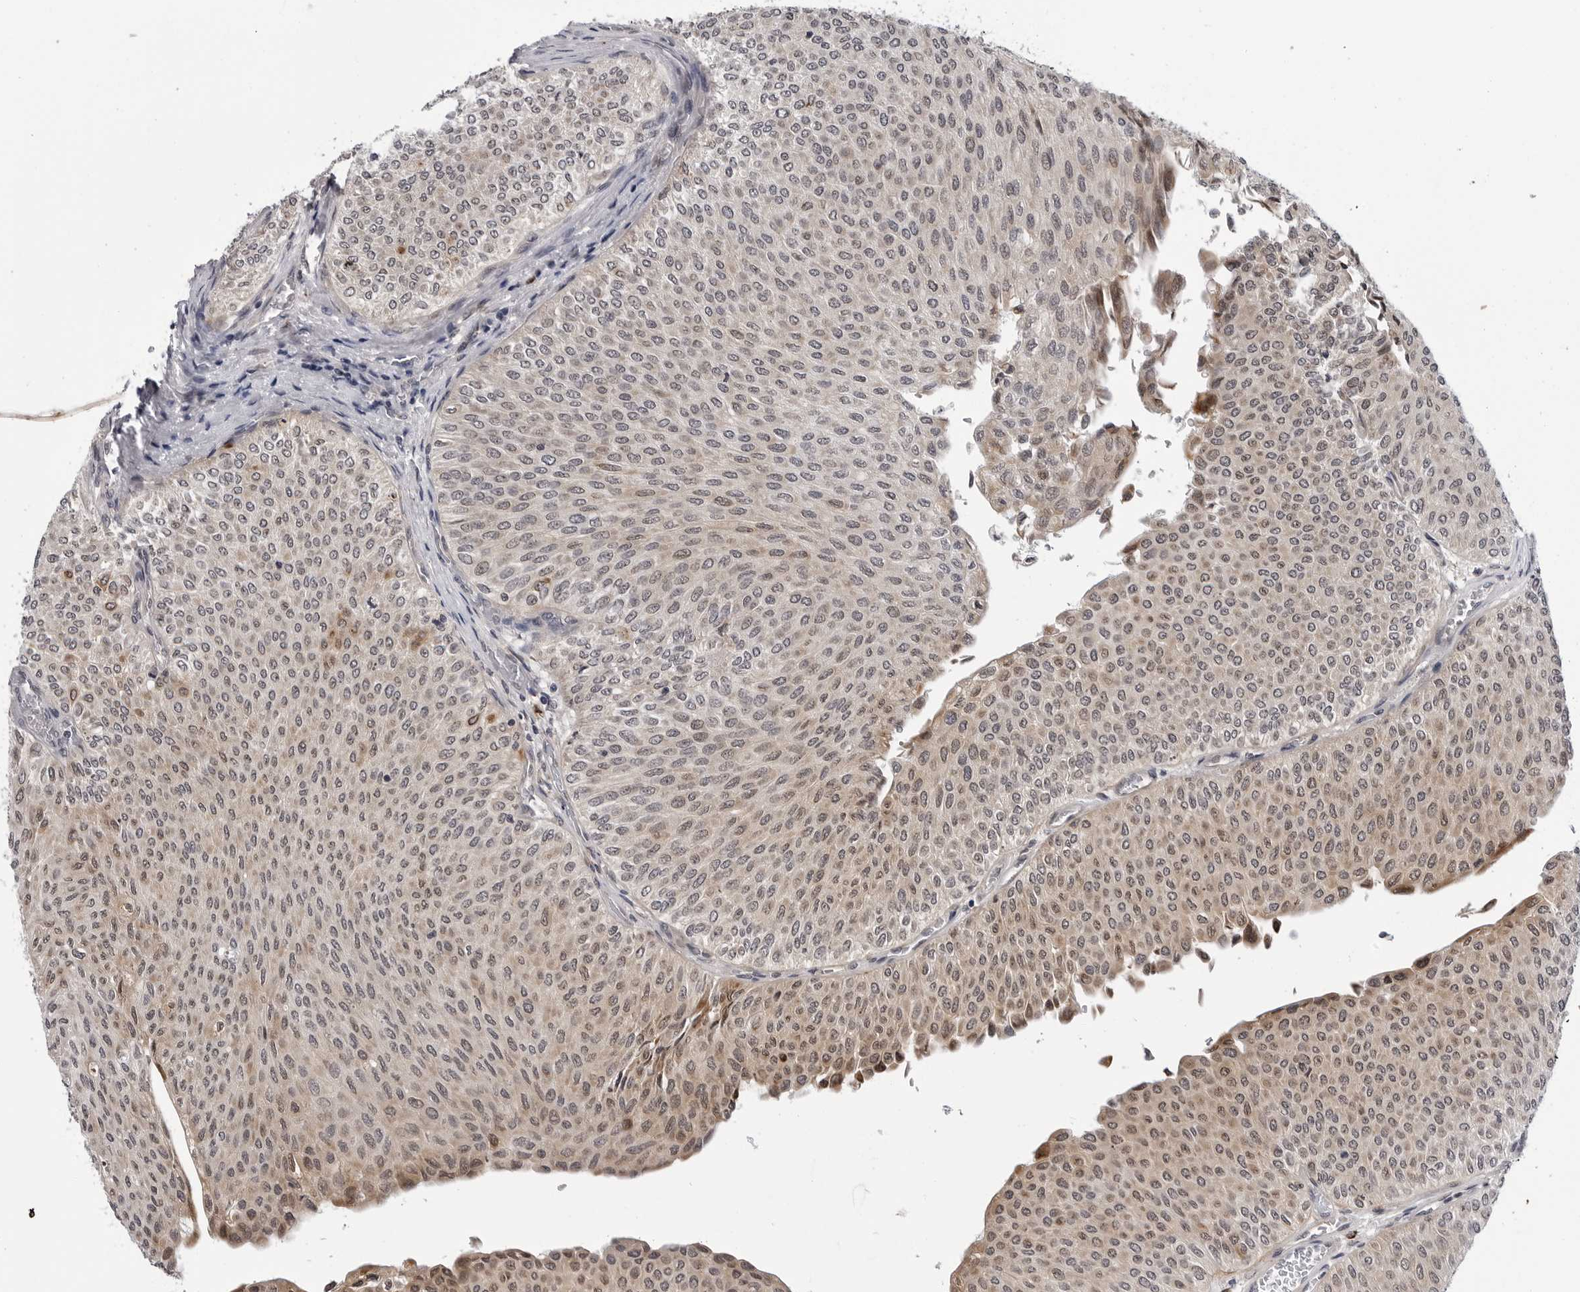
{"staining": {"intensity": "weak", "quantity": ">75%", "location": "cytoplasmic/membranous,nuclear"}, "tissue": "urothelial cancer", "cell_type": "Tumor cells", "image_type": "cancer", "snomed": [{"axis": "morphology", "description": "Urothelial carcinoma, Low grade"}, {"axis": "topography", "description": "Urinary bladder"}], "caption": "Immunohistochemistry staining of urothelial cancer, which shows low levels of weak cytoplasmic/membranous and nuclear expression in approximately >75% of tumor cells indicating weak cytoplasmic/membranous and nuclear protein staining. The staining was performed using DAB (brown) for protein detection and nuclei were counterstained in hematoxylin (blue).", "gene": "KIAA1614", "patient": {"sex": "male", "age": 78}}